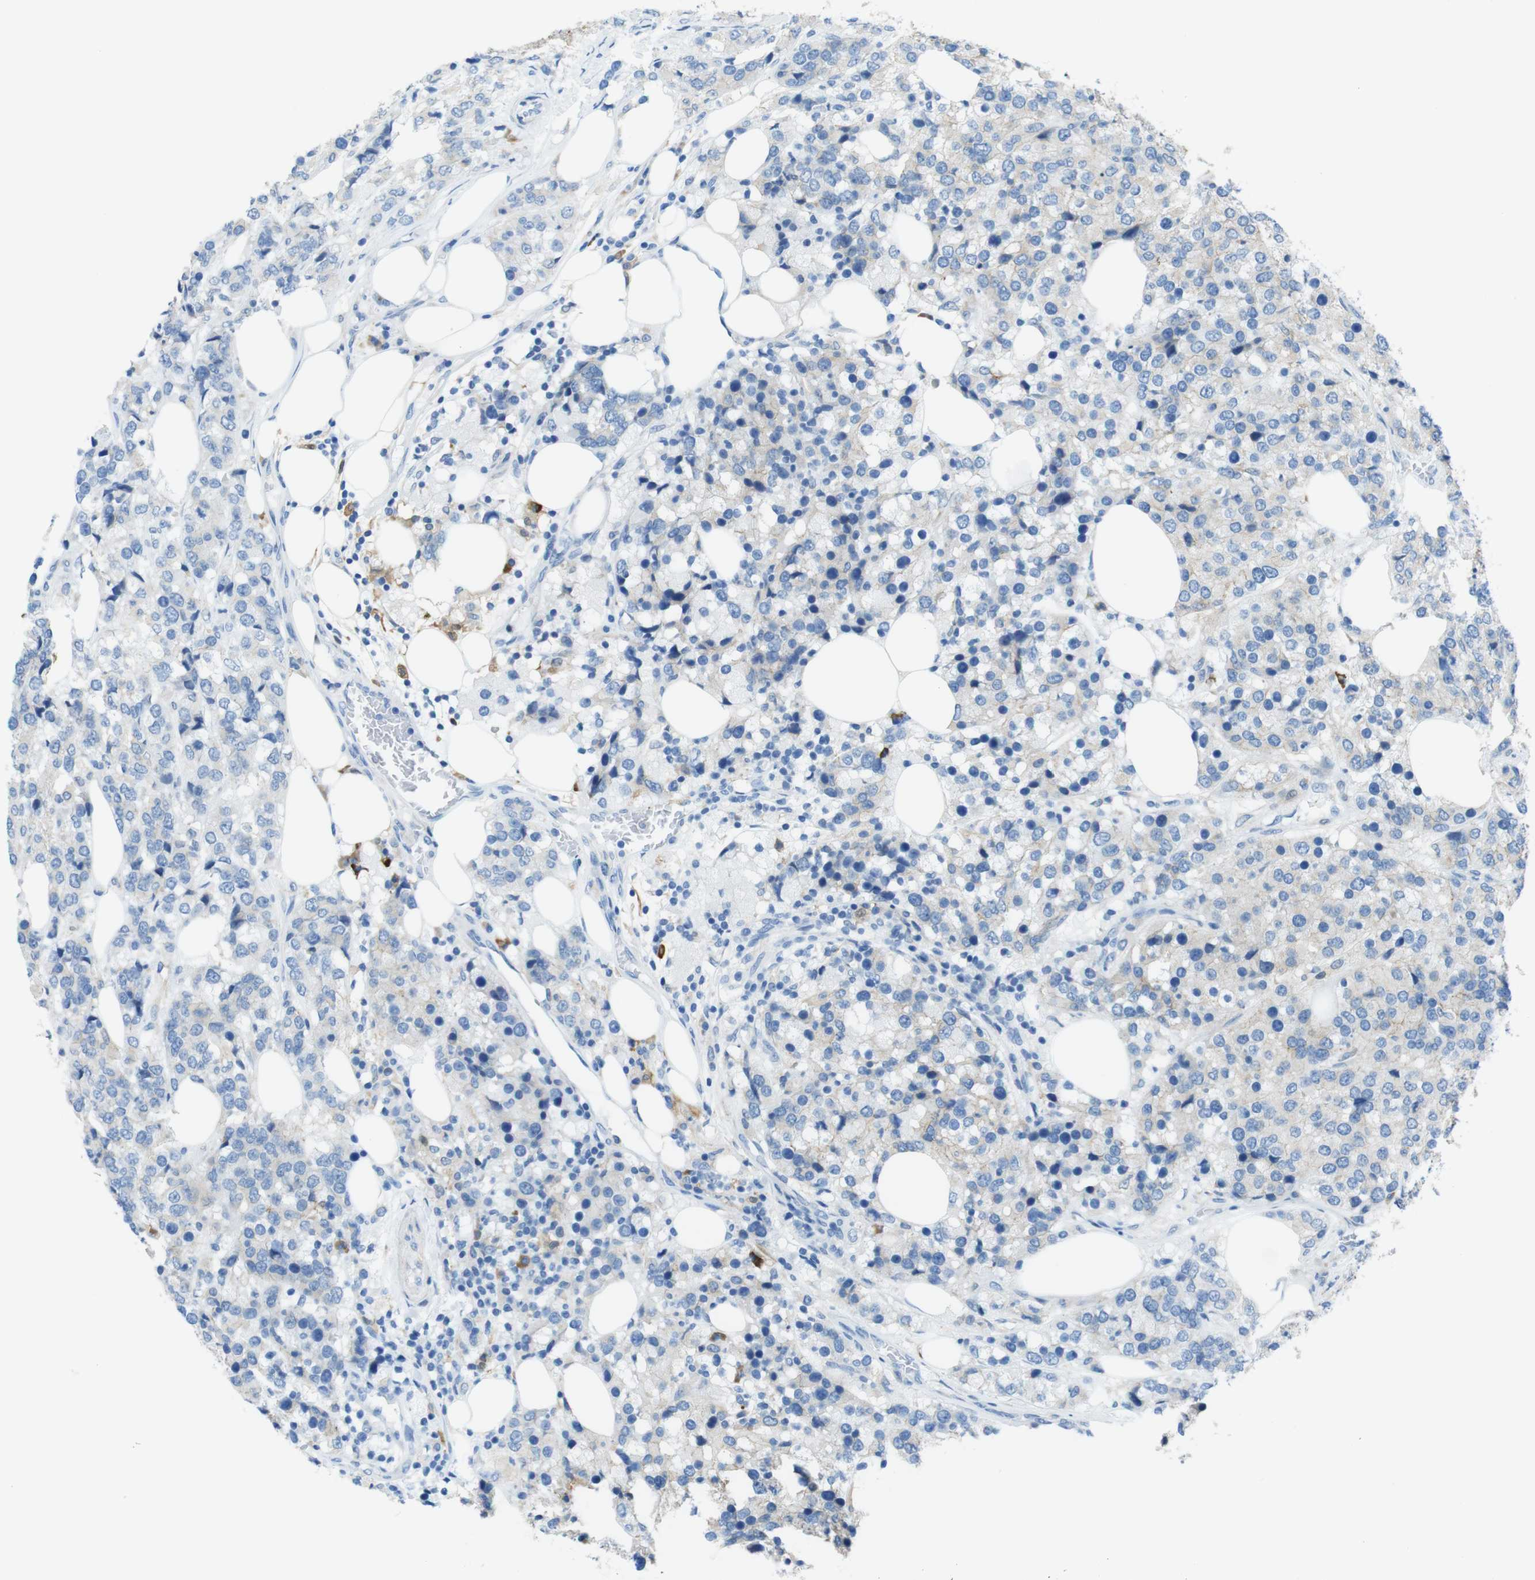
{"staining": {"intensity": "weak", "quantity": "<25%", "location": "cytoplasmic/membranous"}, "tissue": "breast cancer", "cell_type": "Tumor cells", "image_type": "cancer", "snomed": [{"axis": "morphology", "description": "Lobular carcinoma"}, {"axis": "topography", "description": "Breast"}], "caption": "Human breast cancer stained for a protein using IHC reveals no positivity in tumor cells.", "gene": "CLMN", "patient": {"sex": "female", "age": 59}}